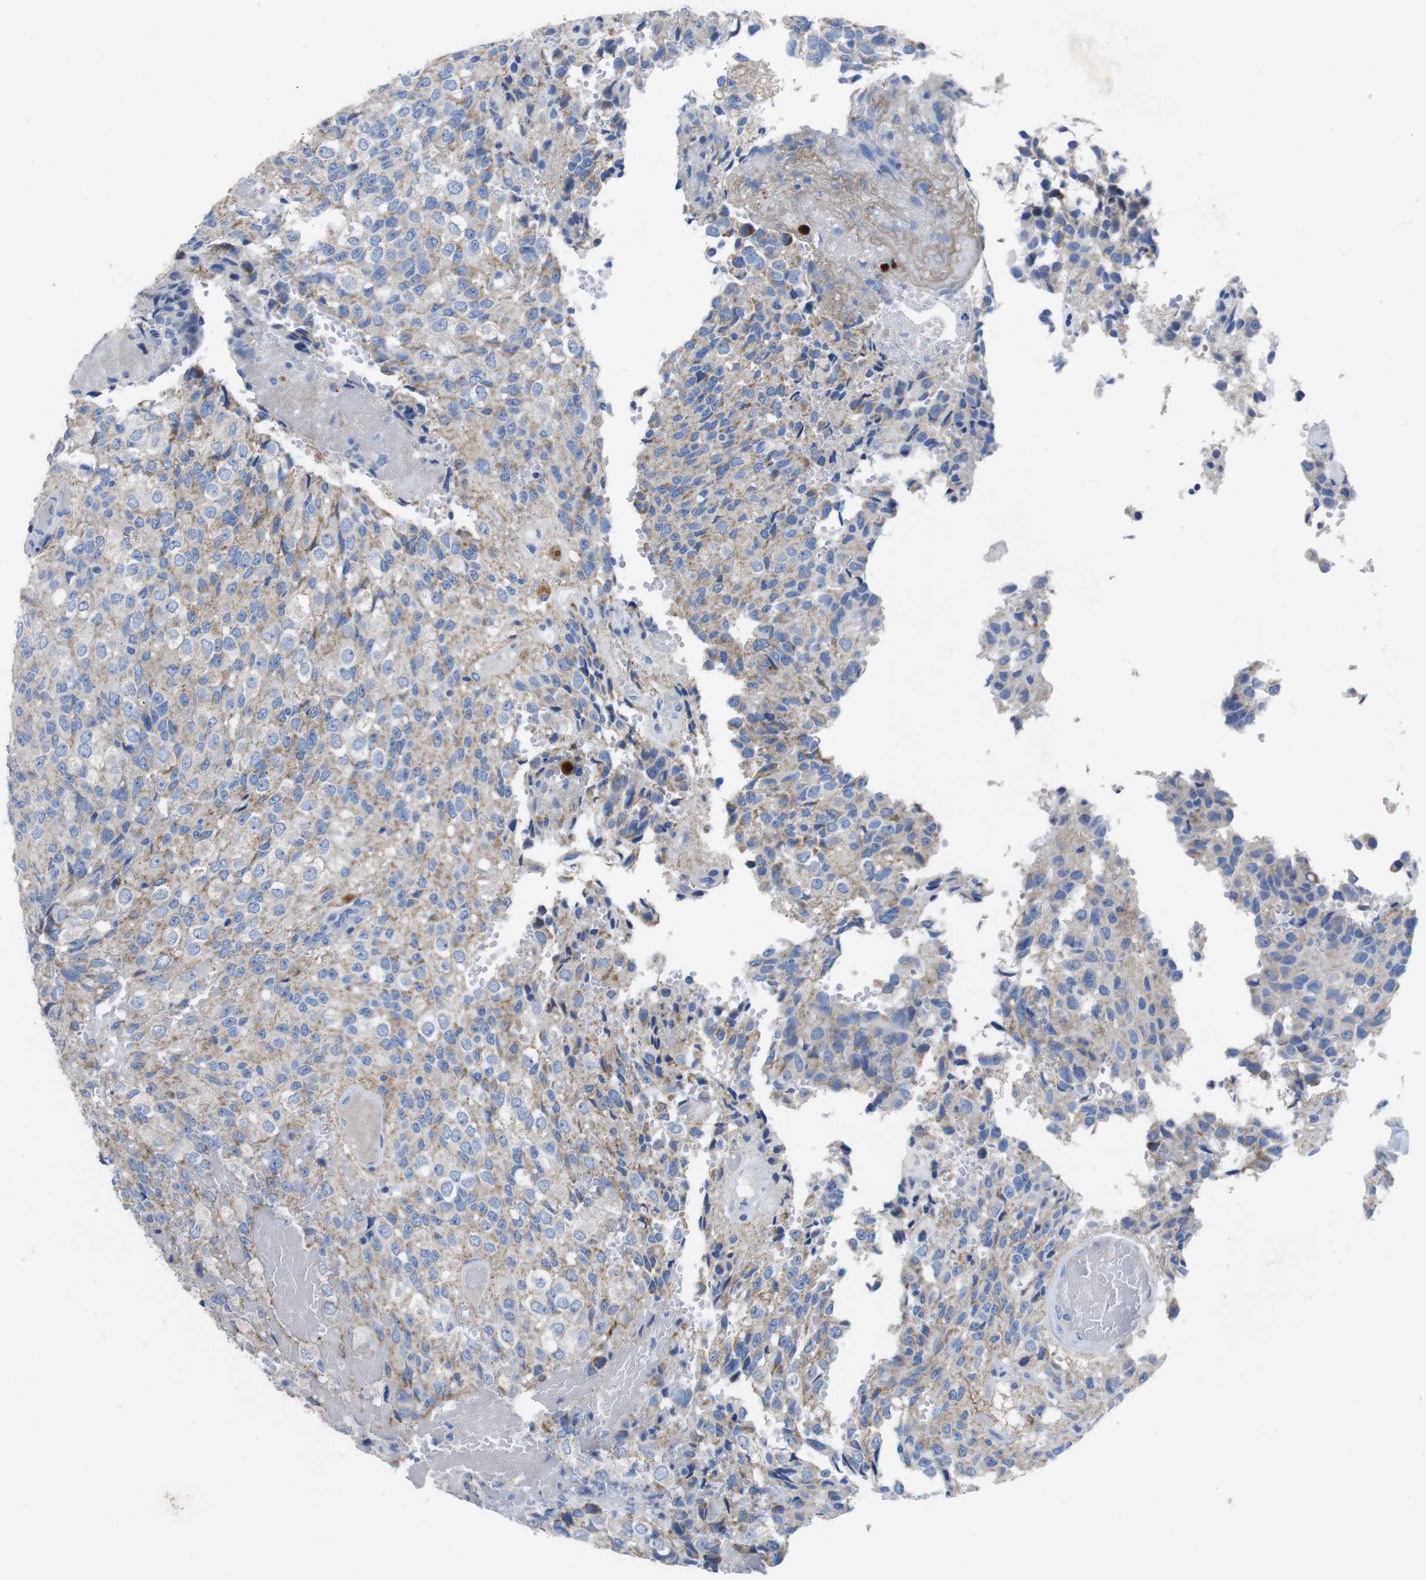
{"staining": {"intensity": "moderate", "quantity": "25%-75%", "location": "cytoplasmic/membranous"}, "tissue": "glioma", "cell_type": "Tumor cells", "image_type": "cancer", "snomed": [{"axis": "morphology", "description": "Glioma, malignant, High grade"}, {"axis": "topography", "description": "Brain"}], "caption": "IHC of human malignant high-grade glioma reveals medium levels of moderate cytoplasmic/membranous positivity in approximately 25%-75% of tumor cells.", "gene": "GJB2", "patient": {"sex": "male", "age": 32}}